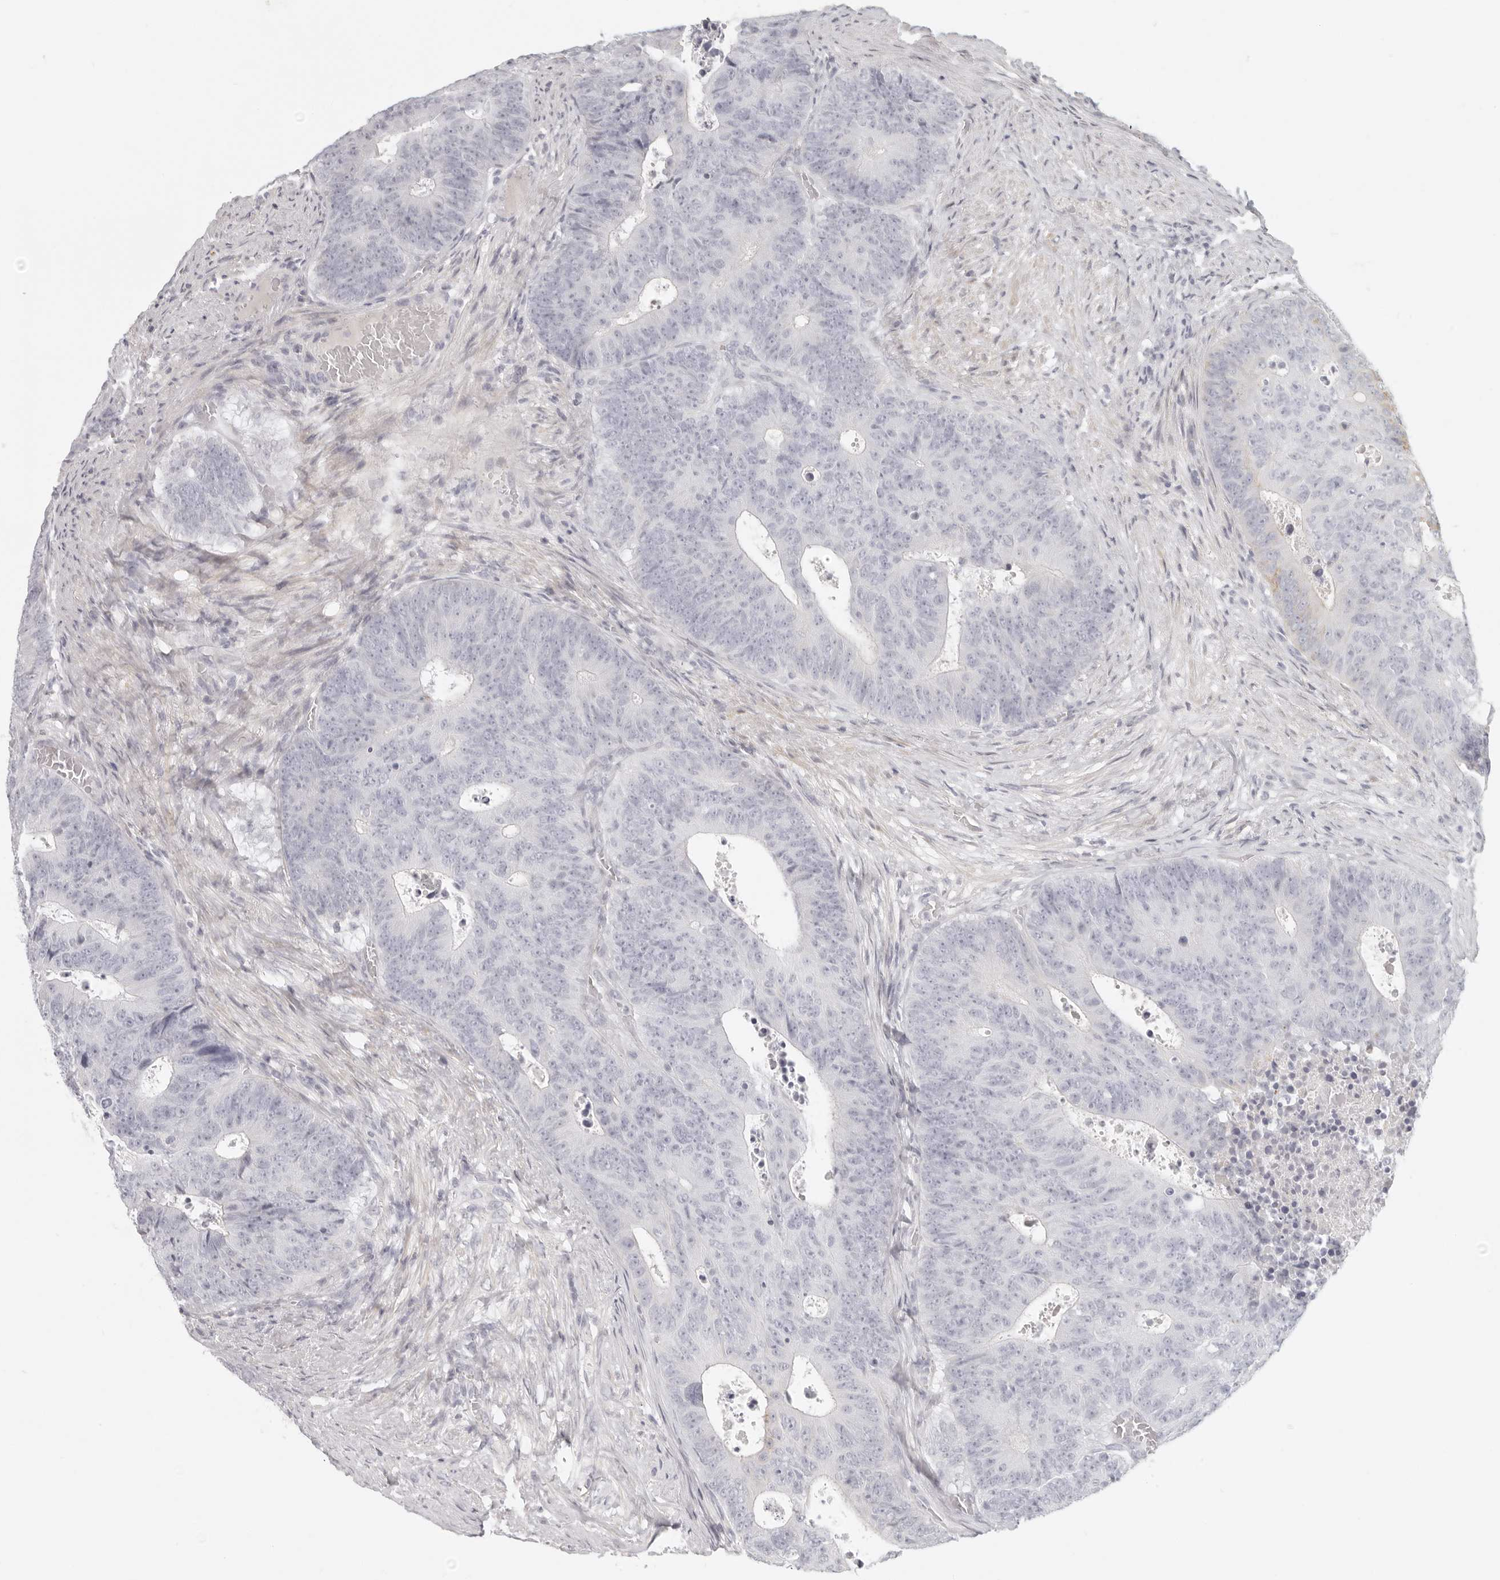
{"staining": {"intensity": "negative", "quantity": "none", "location": "none"}, "tissue": "colorectal cancer", "cell_type": "Tumor cells", "image_type": "cancer", "snomed": [{"axis": "morphology", "description": "Adenocarcinoma, NOS"}, {"axis": "topography", "description": "Colon"}], "caption": "Tumor cells show no significant protein positivity in colorectal cancer.", "gene": "RXFP1", "patient": {"sex": "male", "age": 87}}